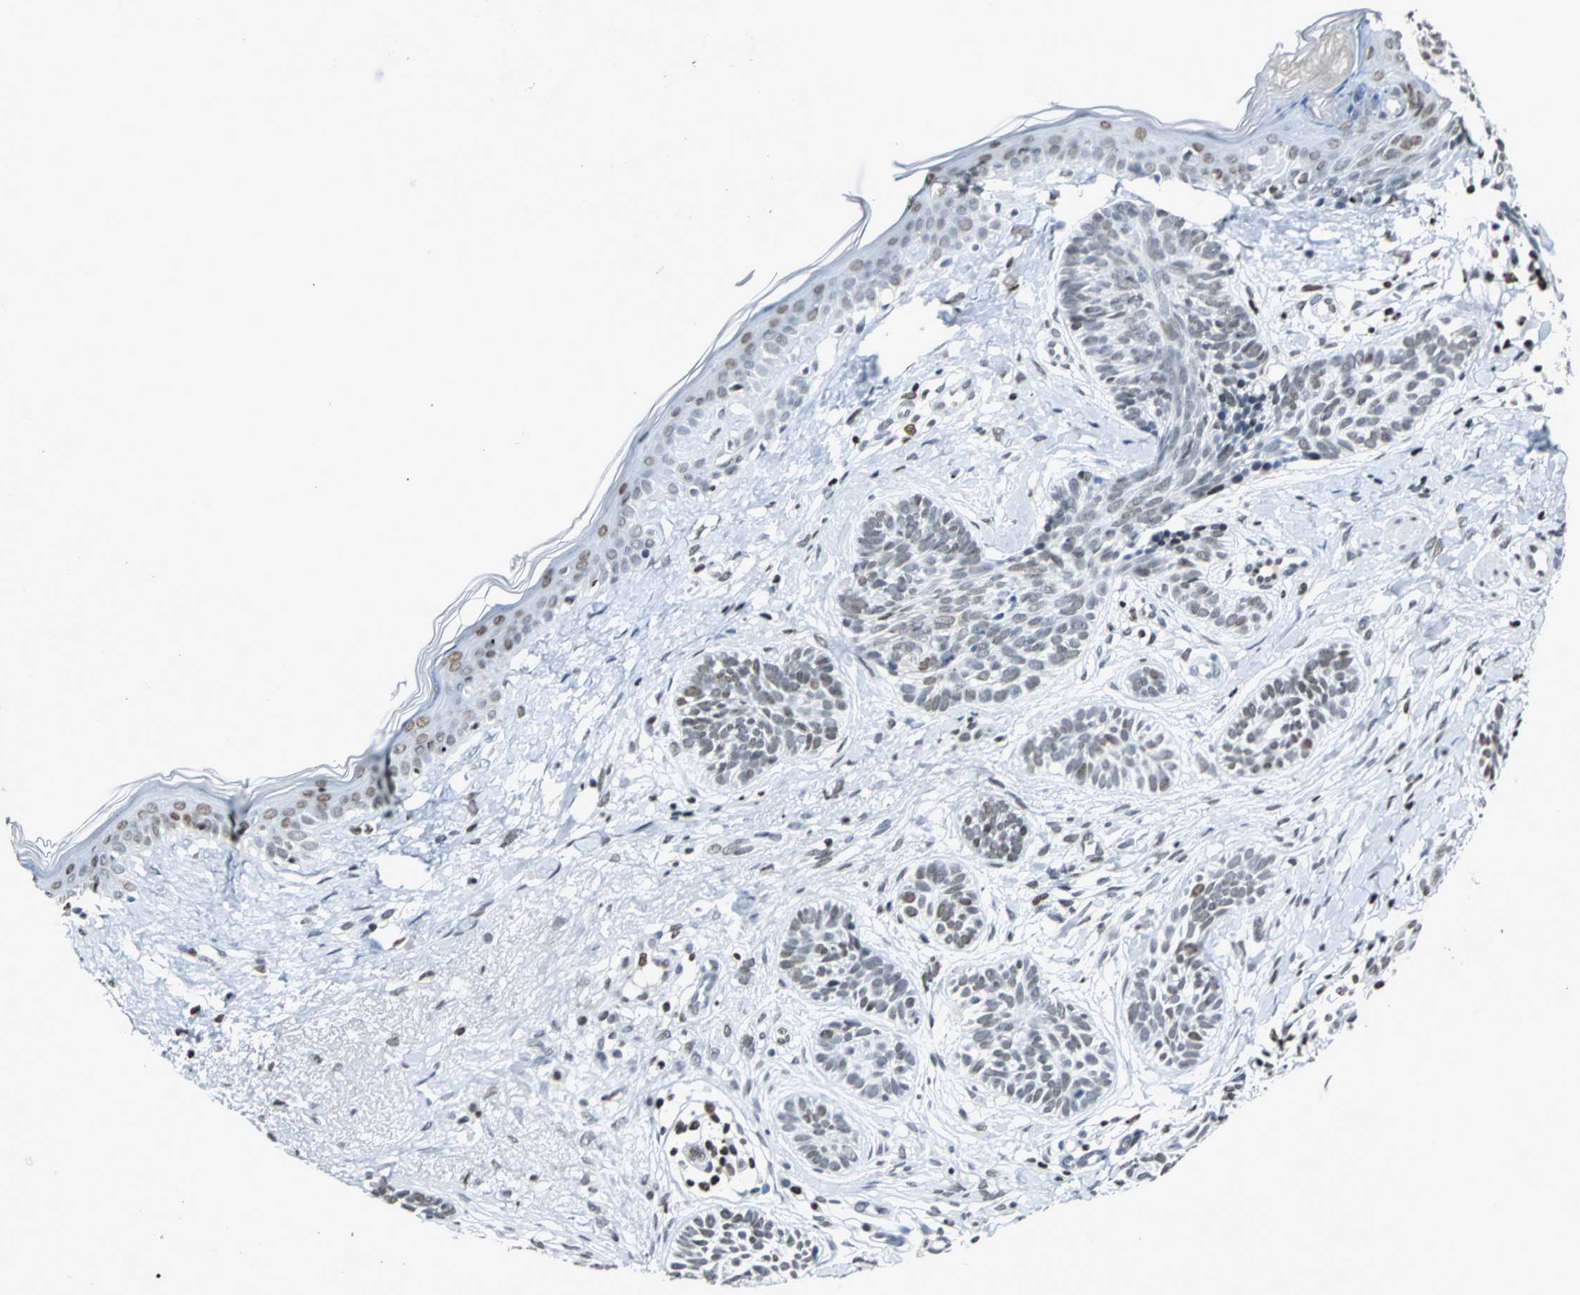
{"staining": {"intensity": "moderate", "quantity": "<25%", "location": "nuclear"}, "tissue": "skin cancer", "cell_type": "Tumor cells", "image_type": "cancer", "snomed": [{"axis": "morphology", "description": "Normal tissue, NOS"}, {"axis": "morphology", "description": "Basal cell carcinoma"}, {"axis": "topography", "description": "Skin"}], "caption": "Moderate nuclear staining for a protein is seen in about <25% of tumor cells of skin cancer using immunohistochemistry.", "gene": "HNRNPD", "patient": {"sex": "male", "age": 63}}